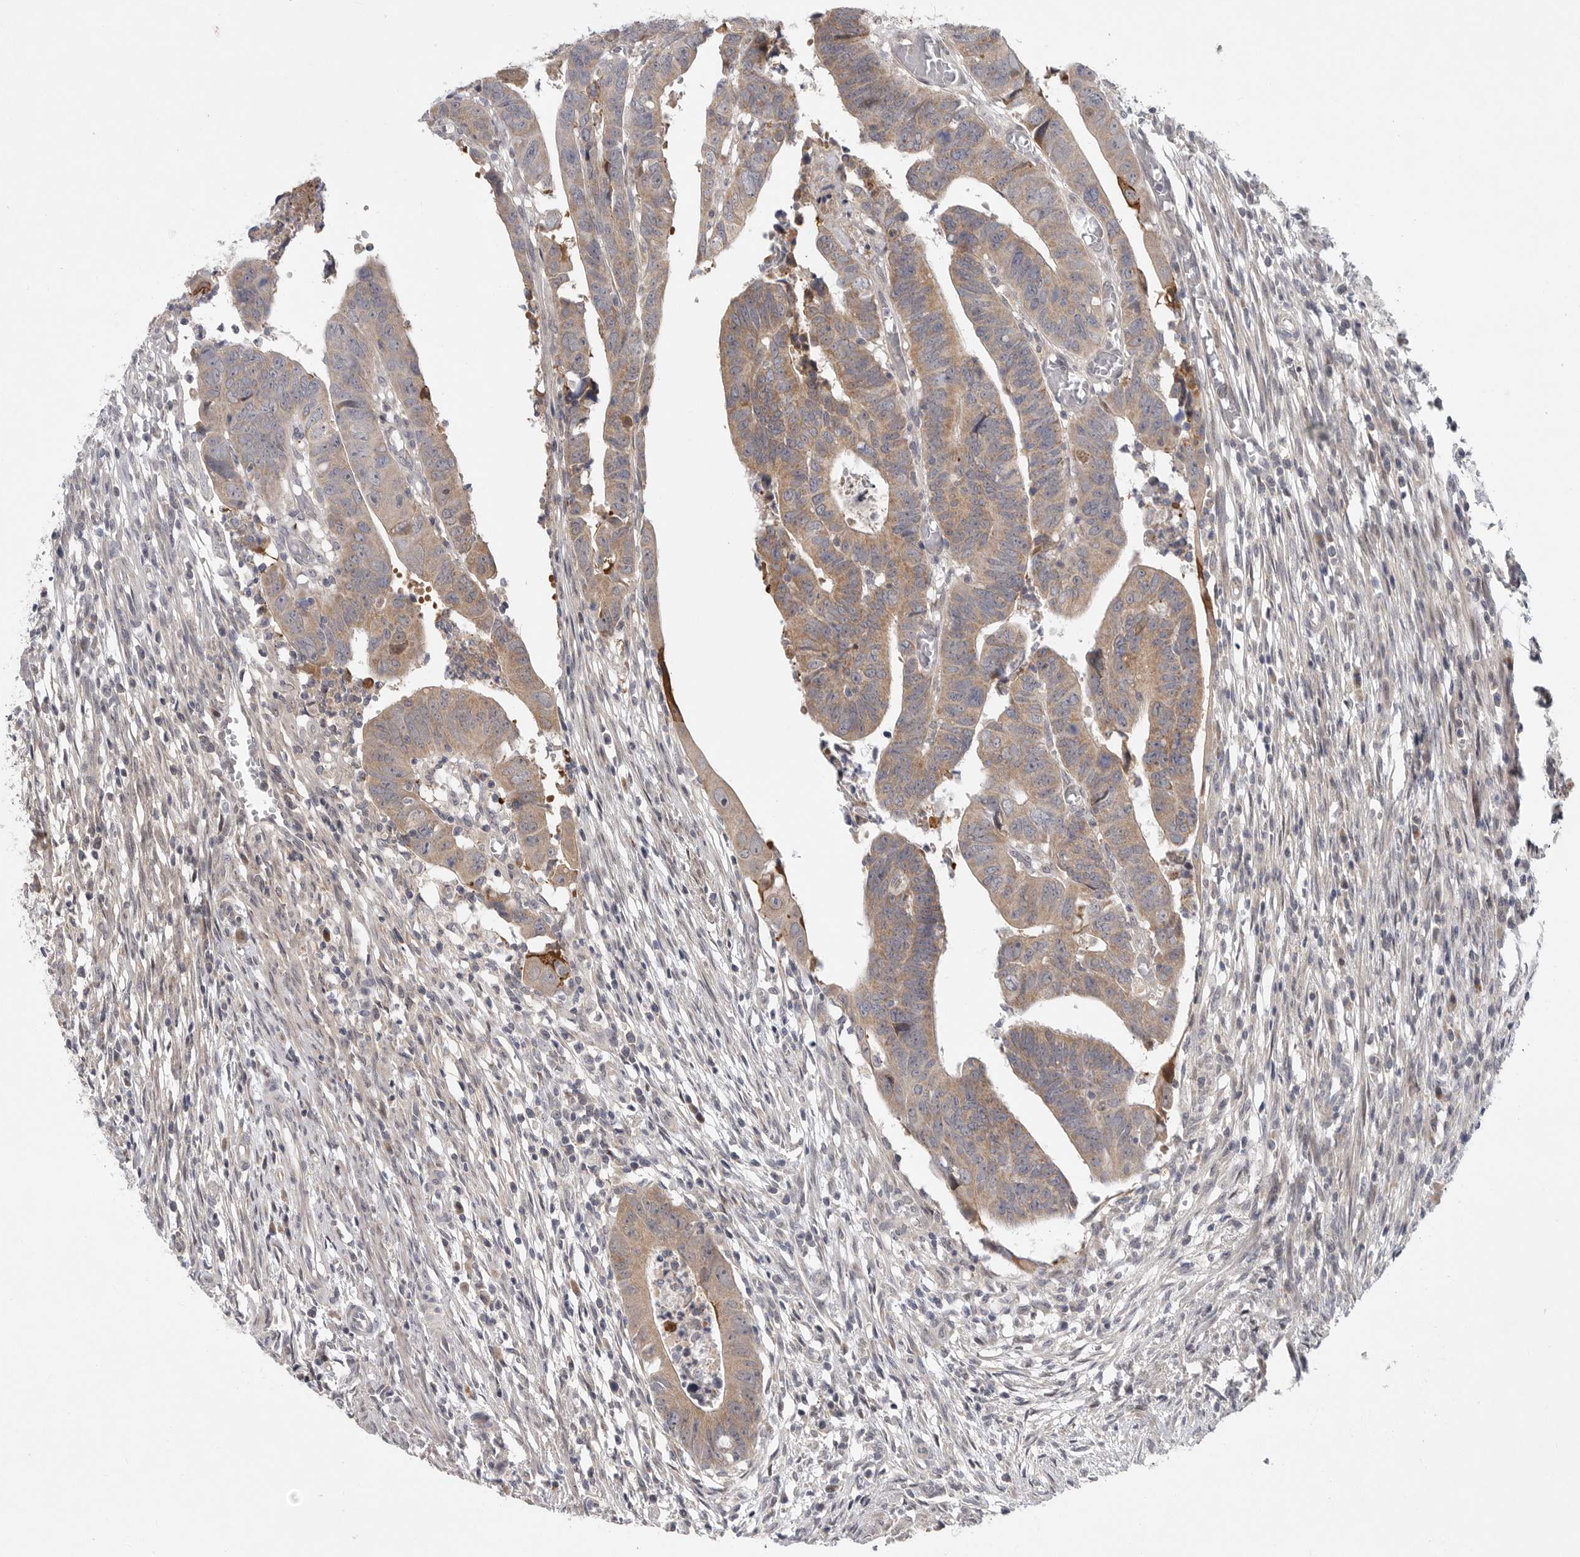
{"staining": {"intensity": "weak", "quantity": ">75%", "location": "cytoplasmic/membranous"}, "tissue": "colorectal cancer", "cell_type": "Tumor cells", "image_type": "cancer", "snomed": [{"axis": "morphology", "description": "Adenocarcinoma, NOS"}, {"axis": "topography", "description": "Rectum"}], "caption": "Protein staining of adenocarcinoma (colorectal) tissue demonstrates weak cytoplasmic/membranous expression in about >75% of tumor cells. (DAB = brown stain, brightfield microscopy at high magnification).", "gene": "FBXO43", "patient": {"sex": "female", "age": 65}}